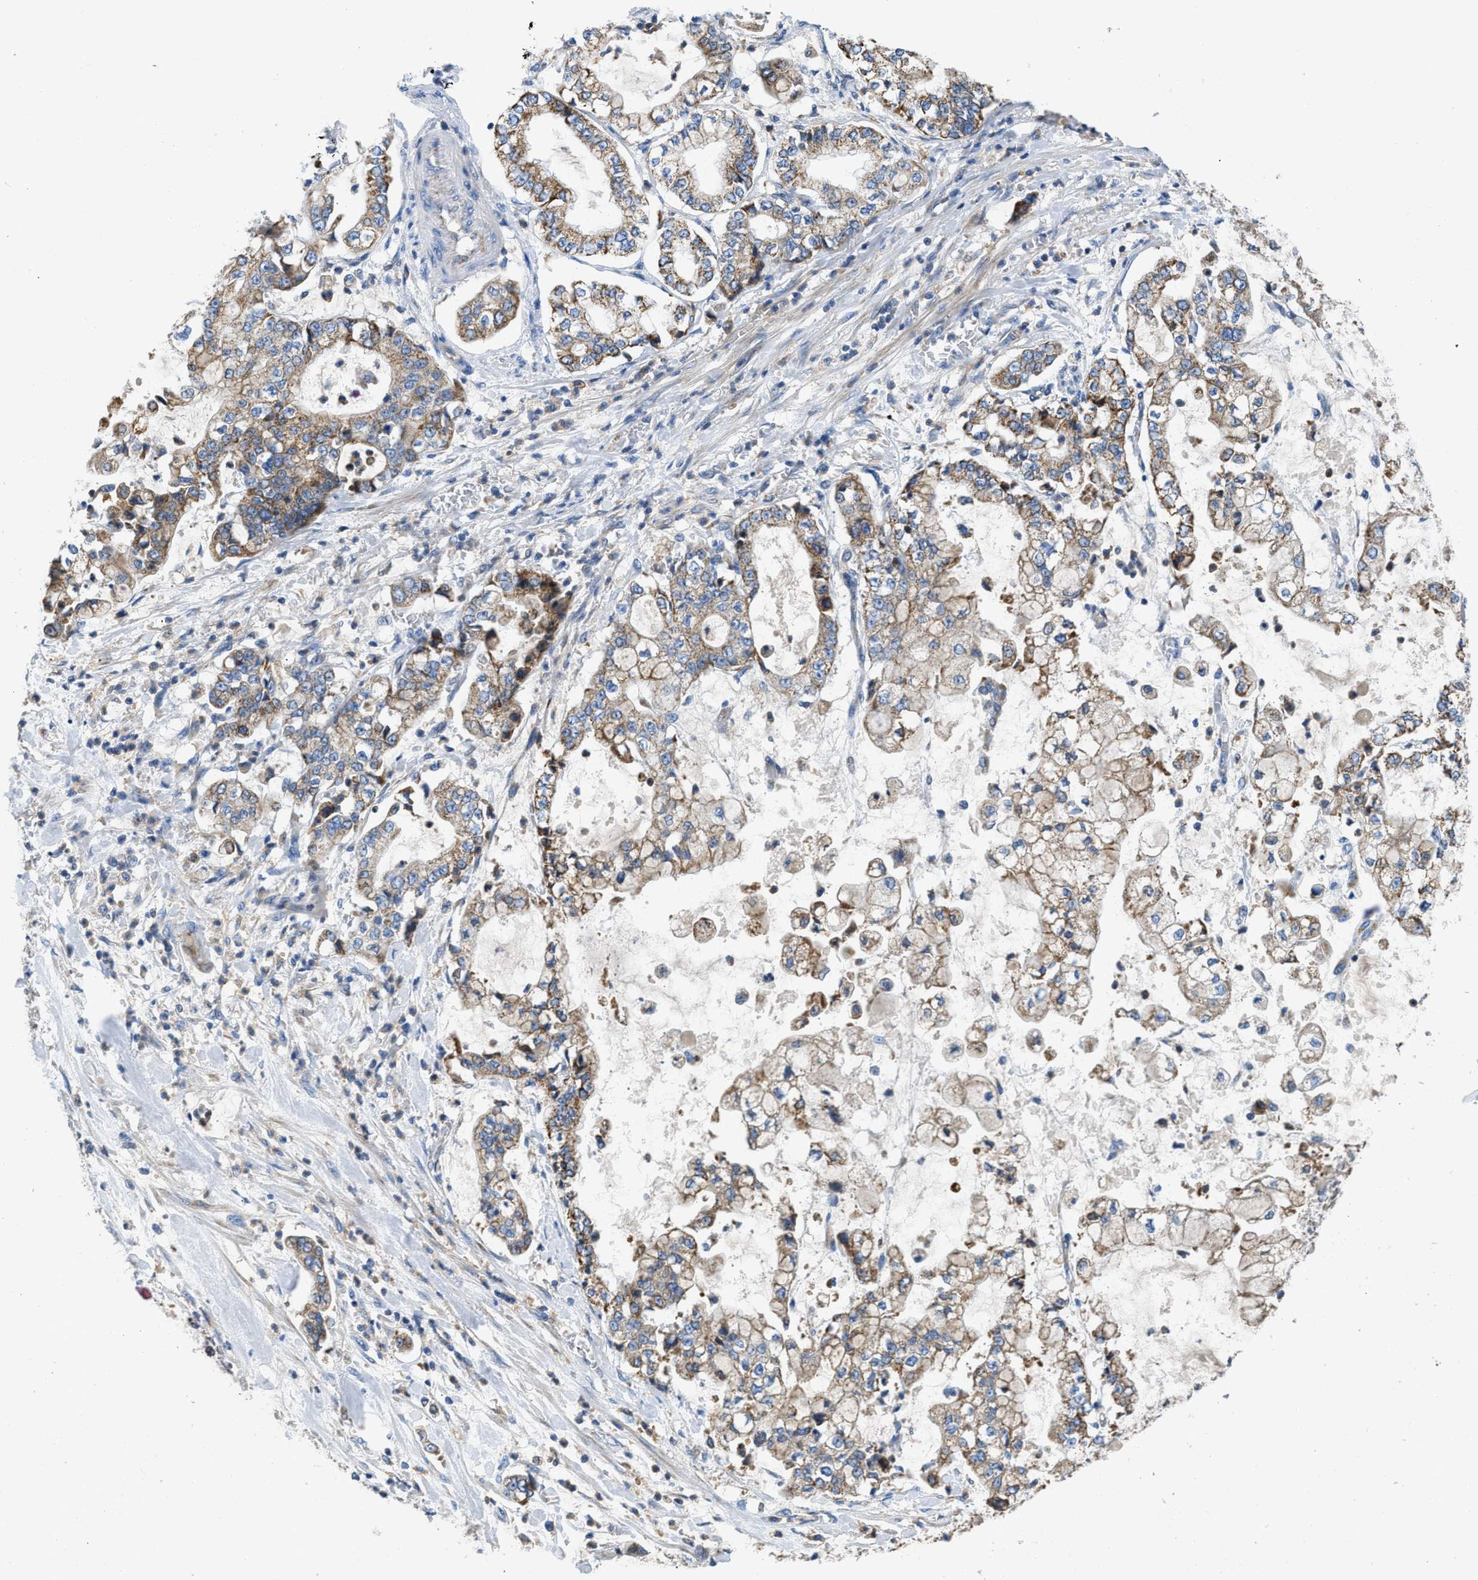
{"staining": {"intensity": "moderate", "quantity": ">75%", "location": "cytoplasmic/membranous"}, "tissue": "stomach cancer", "cell_type": "Tumor cells", "image_type": "cancer", "snomed": [{"axis": "morphology", "description": "Adenocarcinoma, NOS"}, {"axis": "topography", "description": "Stomach"}], "caption": "This is an image of IHC staining of stomach cancer, which shows moderate staining in the cytoplasmic/membranous of tumor cells.", "gene": "SLC25A13", "patient": {"sex": "male", "age": 76}}